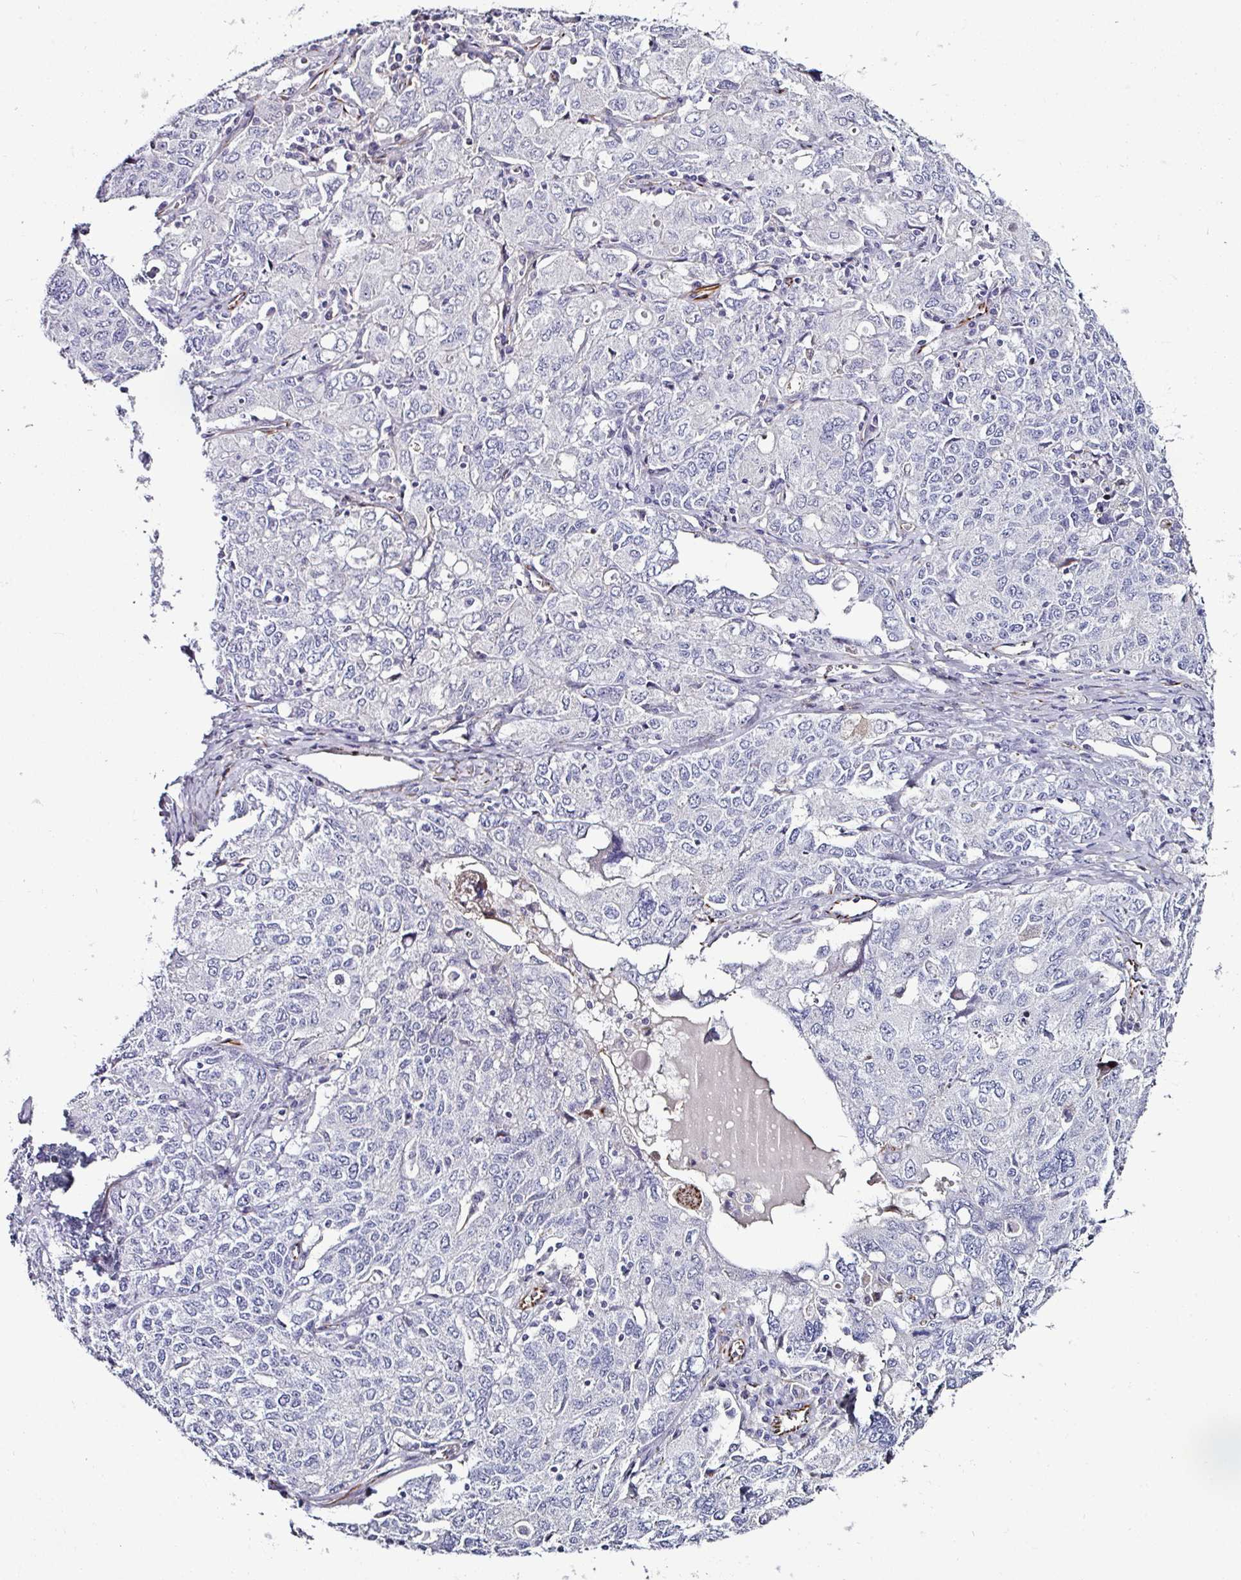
{"staining": {"intensity": "negative", "quantity": "none", "location": "none"}, "tissue": "ovarian cancer", "cell_type": "Tumor cells", "image_type": "cancer", "snomed": [{"axis": "morphology", "description": "Carcinoma, endometroid"}, {"axis": "topography", "description": "Ovary"}], "caption": "DAB (3,3'-diaminobenzidine) immunohistochemical staining of ovarian cancer (endometroid carcinoma) displays no significant expression in tumor cells.", "gene": "TMPRSS9", "patient": {"sex": "female", "age": 62}}